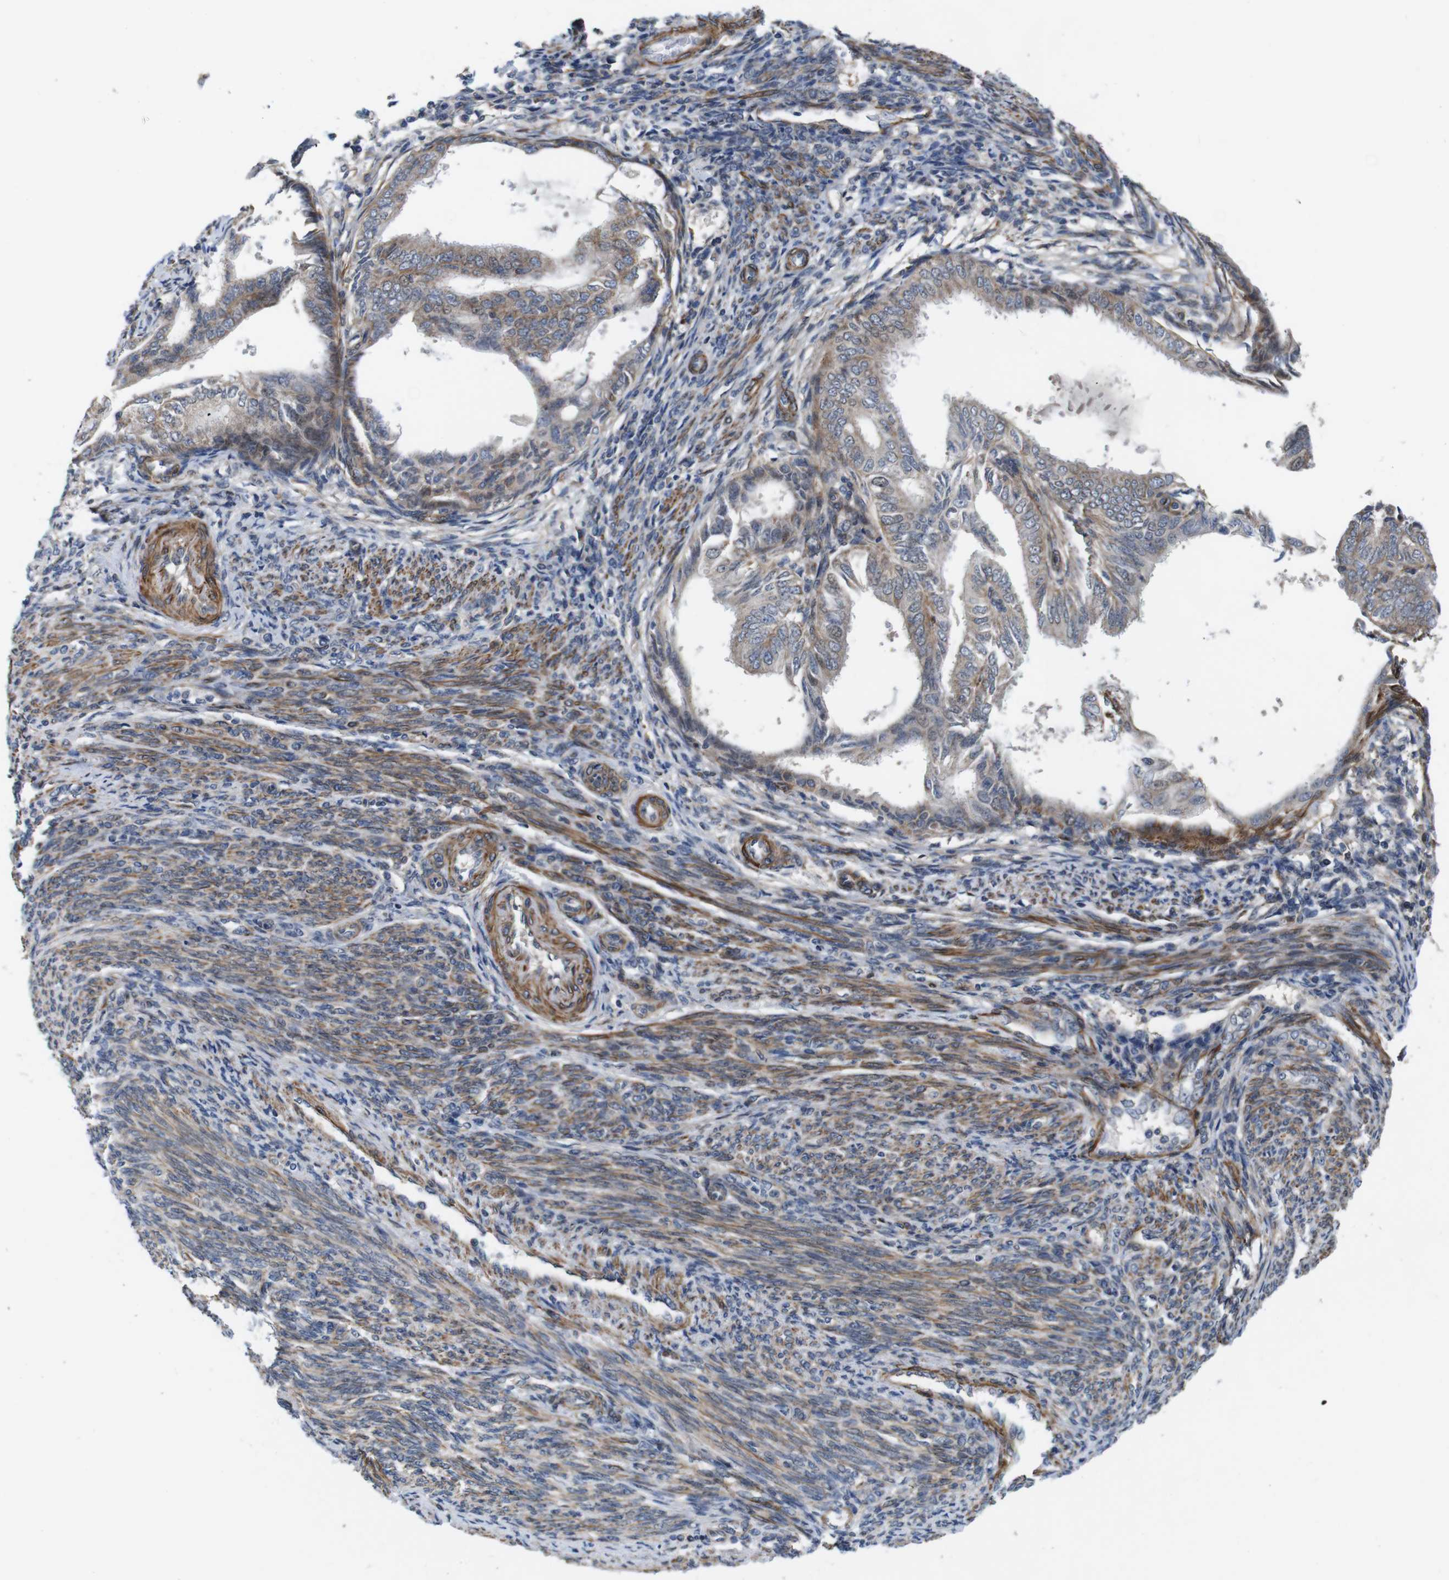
{"staining": {"intensity": "weak", "quantity": ">75%", "location": "cytoplasmic/membranous"}, "tissue": "endometrial cancer", "cell_type": "Tumor cells", "image_type": "cancer", "snomed": [{"axis": "morphology", "description": "Adenocarcinoma, NOS"}, {"axis": "topography", "description": "Endometrium"}], "caption": "IHC image of human endometrial cancer stained for a protein (brown), which demonstrates low levels of weak cytoplasmic/membranous staining in approximately >75% of tumor cells.", "gene": "GGT7", "patient": {"sex": "female", "age": 58}}